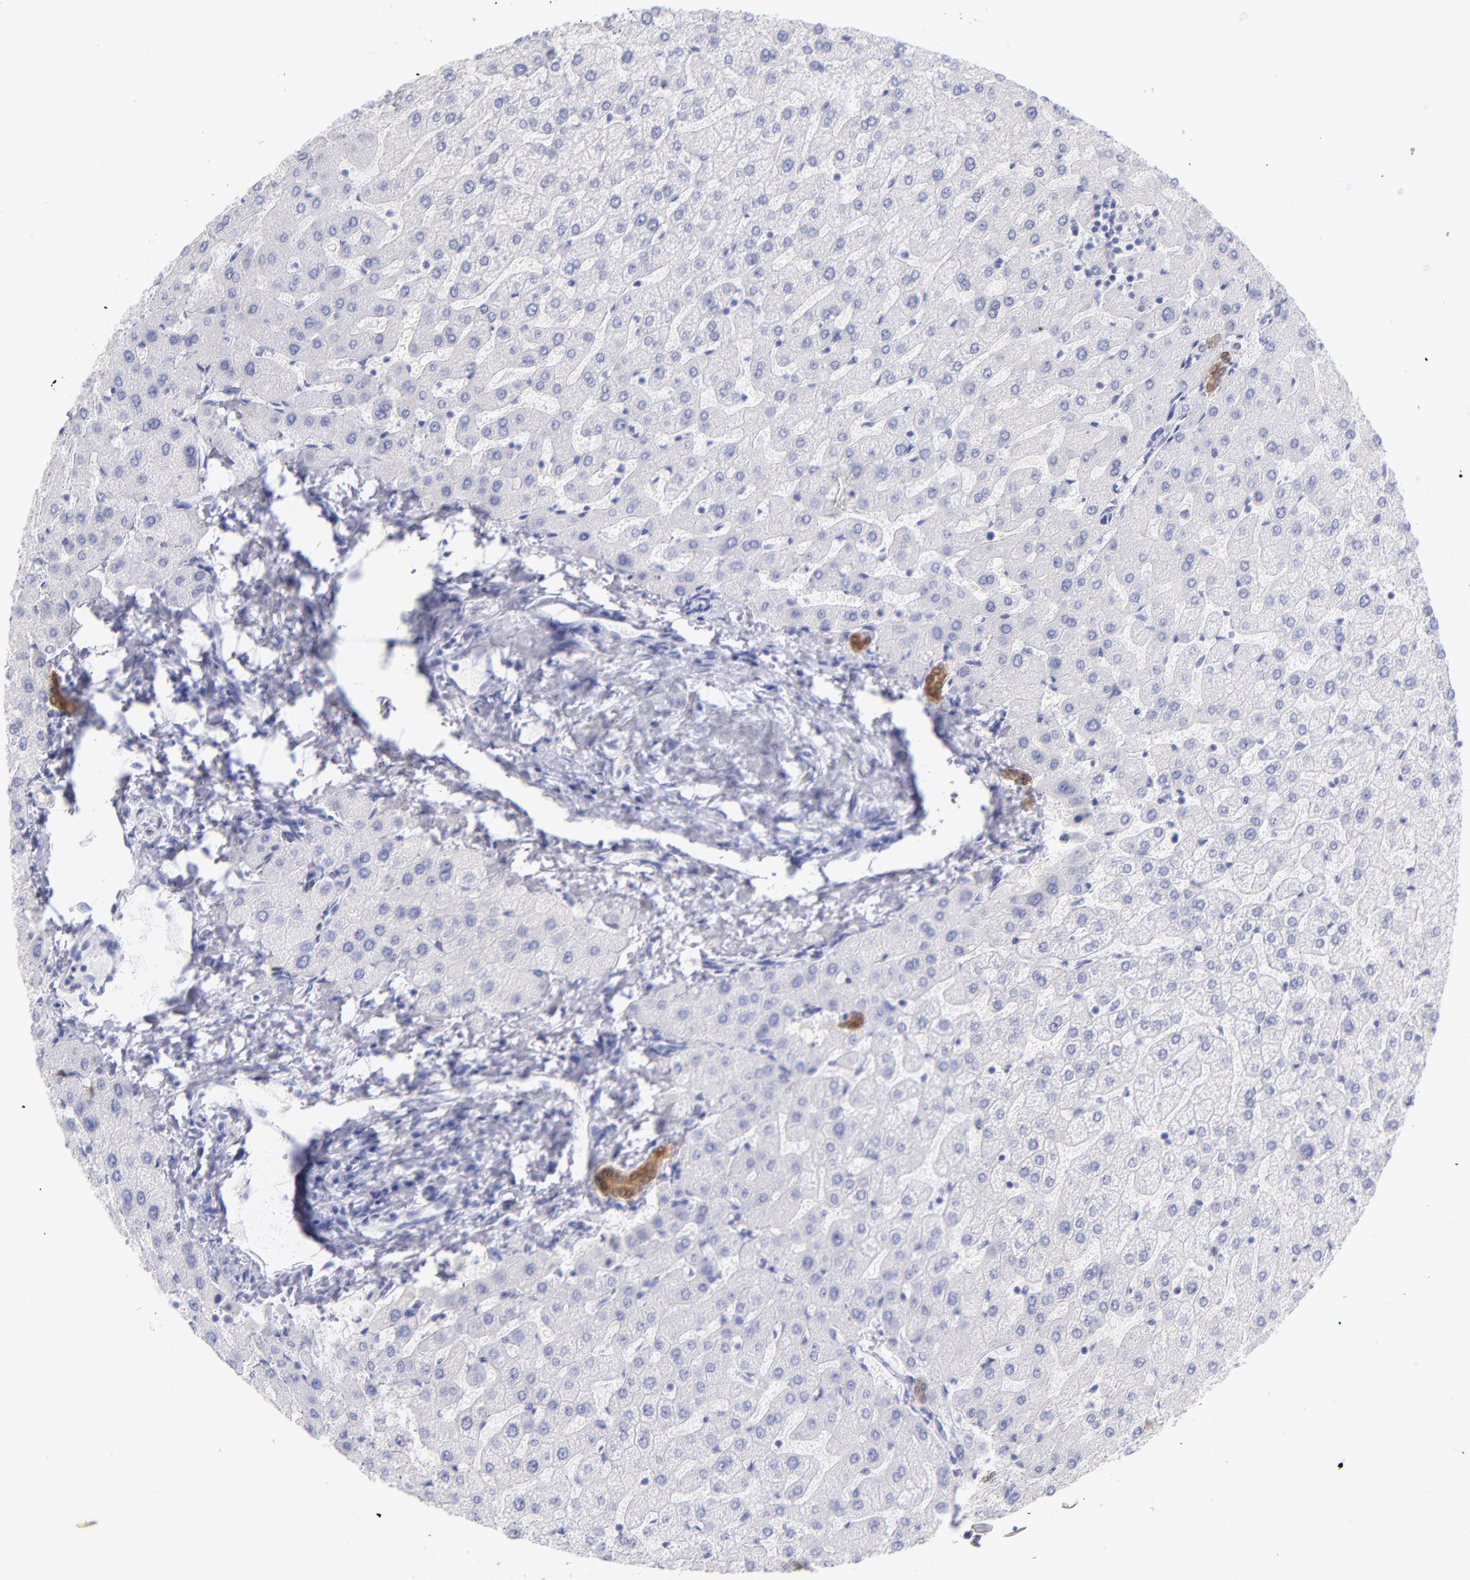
{"staining": {"intensity": "moderate", "quantity": ">75%", "location": "cytoplasmic/membranous"}, "tissue": "liver", "cell_type": "Cholangiocytes", "image_type": "normal", "snomed": [{"axis": "morphology", "description": "Normal tissue, NOS"}, {"axis": "morphology", "description": "Fibrosis, NOS"}, {"axis": "topography", "description": "Liver"}], "caption": "Protein expression analysis of unremarkable liver exhibits moderate cytoplasmic/membranous positivity in about >75% of cholangiocytes. (IHC, brightfield microscopy, high magnification).", "gene": "SCGN", "patient": {"sex": "female", "age": 29}}